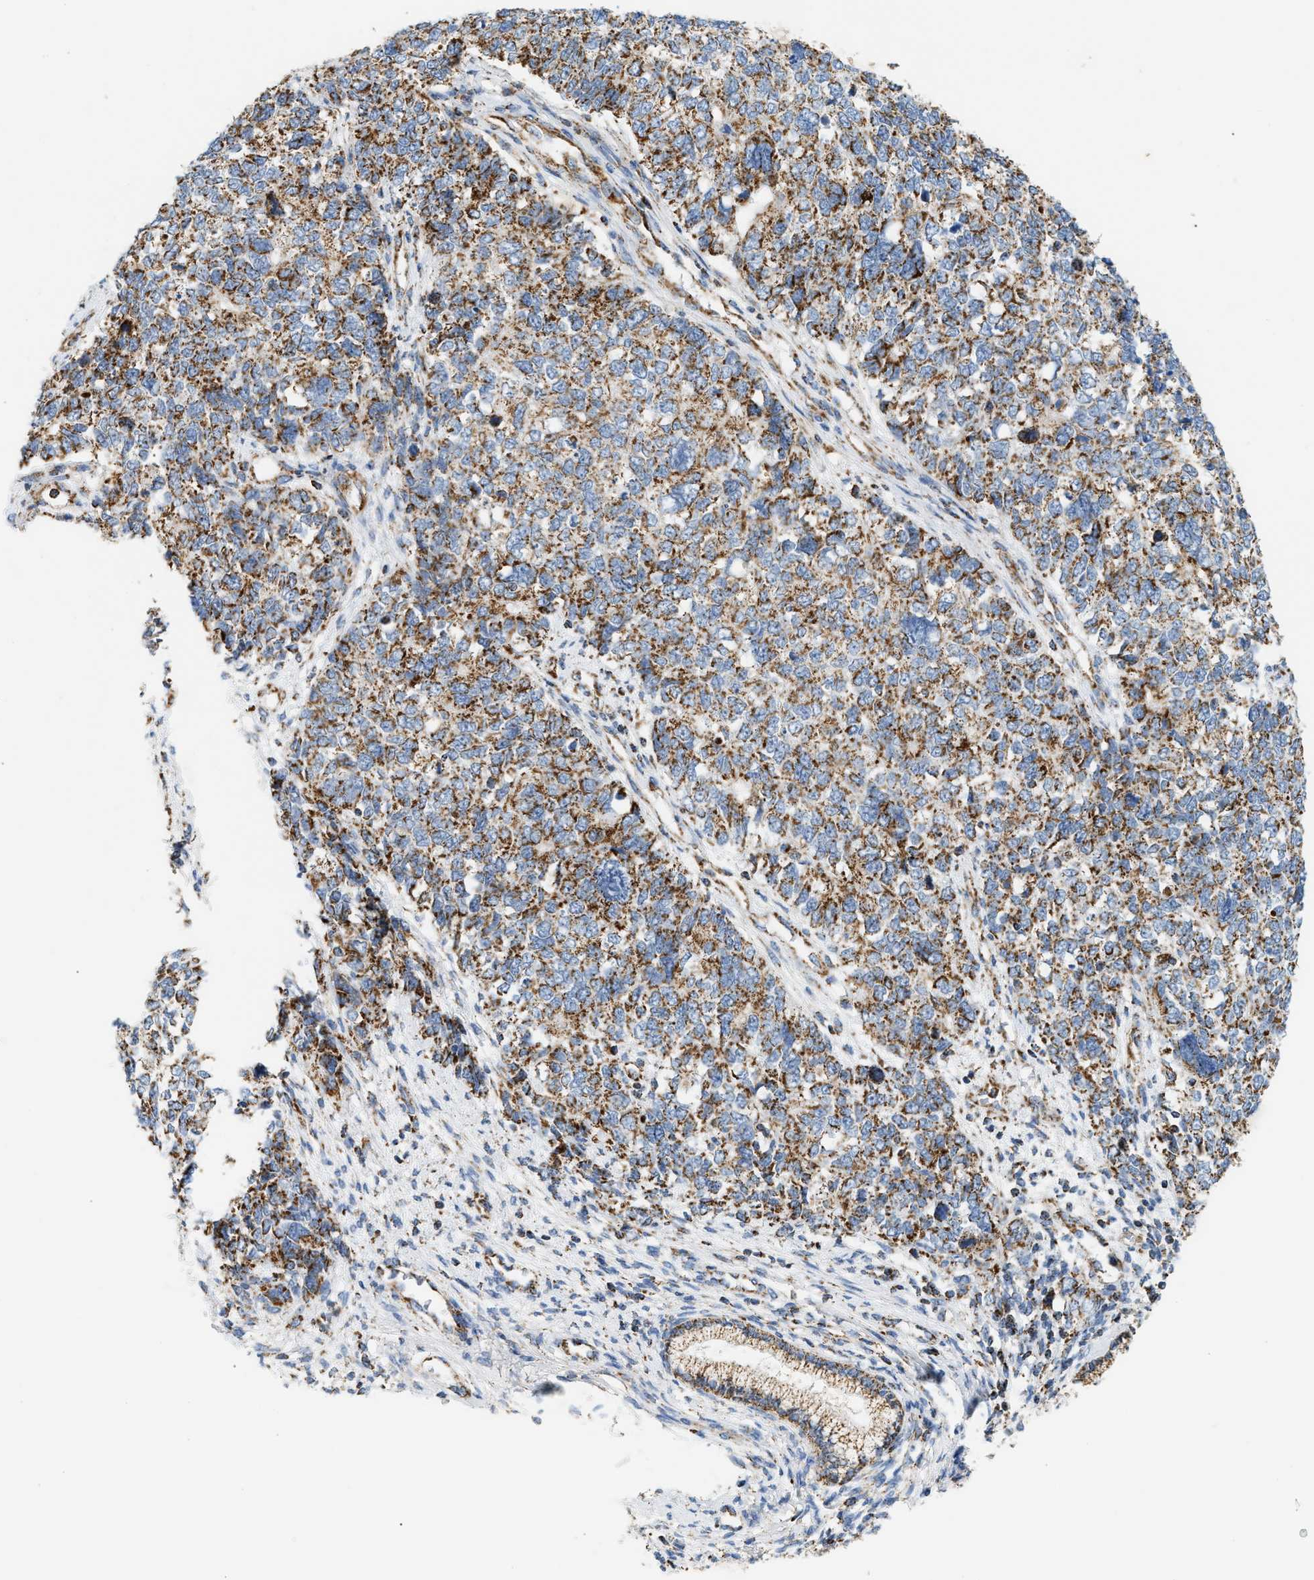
{"staining": {"intensity": "moderate", "quantity": ">75%", "location": "cytoplasmic/membranous"}, "tissue": "cervical cancer", "cell_type": "Tumor cells", "image_type": "cancer", "snomed": [{"axis": "morphology", "description": "Squamous cell carcinoma, NOS"}, {"axis": "topography", "description": "Cervix"}], "caption": "Approximately >75% of tumor cells in cervical cancer reveal moderate cytoplasmic/membranous protein positivity as visualized by brown immunohistochemical staining.", "gene": "OGDH", "patient": {"sex": "female", "age": 63}}